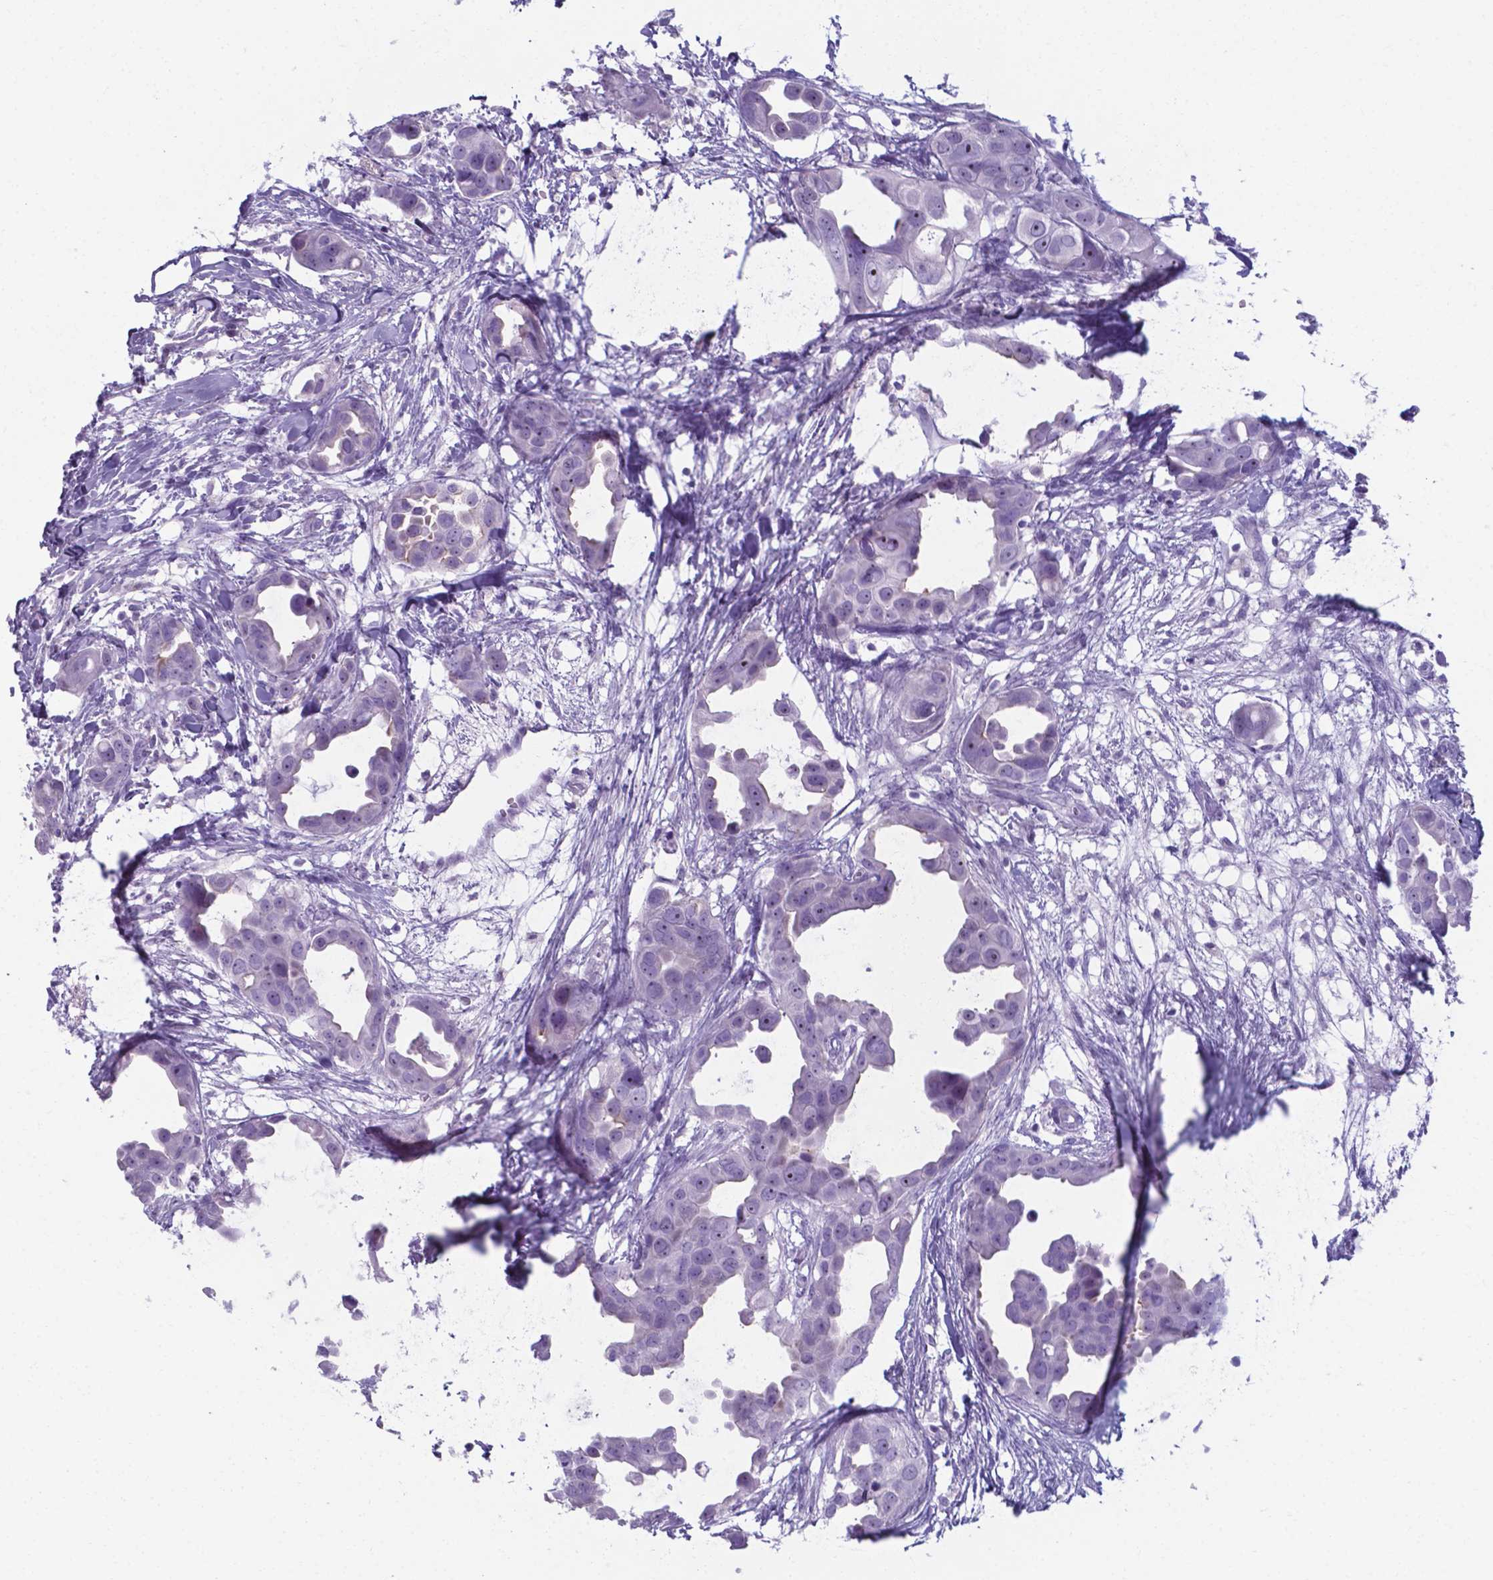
{"staining": {"intensity": "negative", "quantity": "none", "location": "none"}, "tissue": "breast cancer", "cell_type": "Tumor cells", "image_type": "cancer", "snomed": [{"axis": "morphology", "description": "Duct carcinoma"}, {"axis": "topography", "description": "Breast"}], "caption": "The photomicrograph shows no significant staining in tumor cells of invasive ductal carcinoma (breast).", "gene": "AP5B1", "patient": {"sex": "female", "age": 38}}